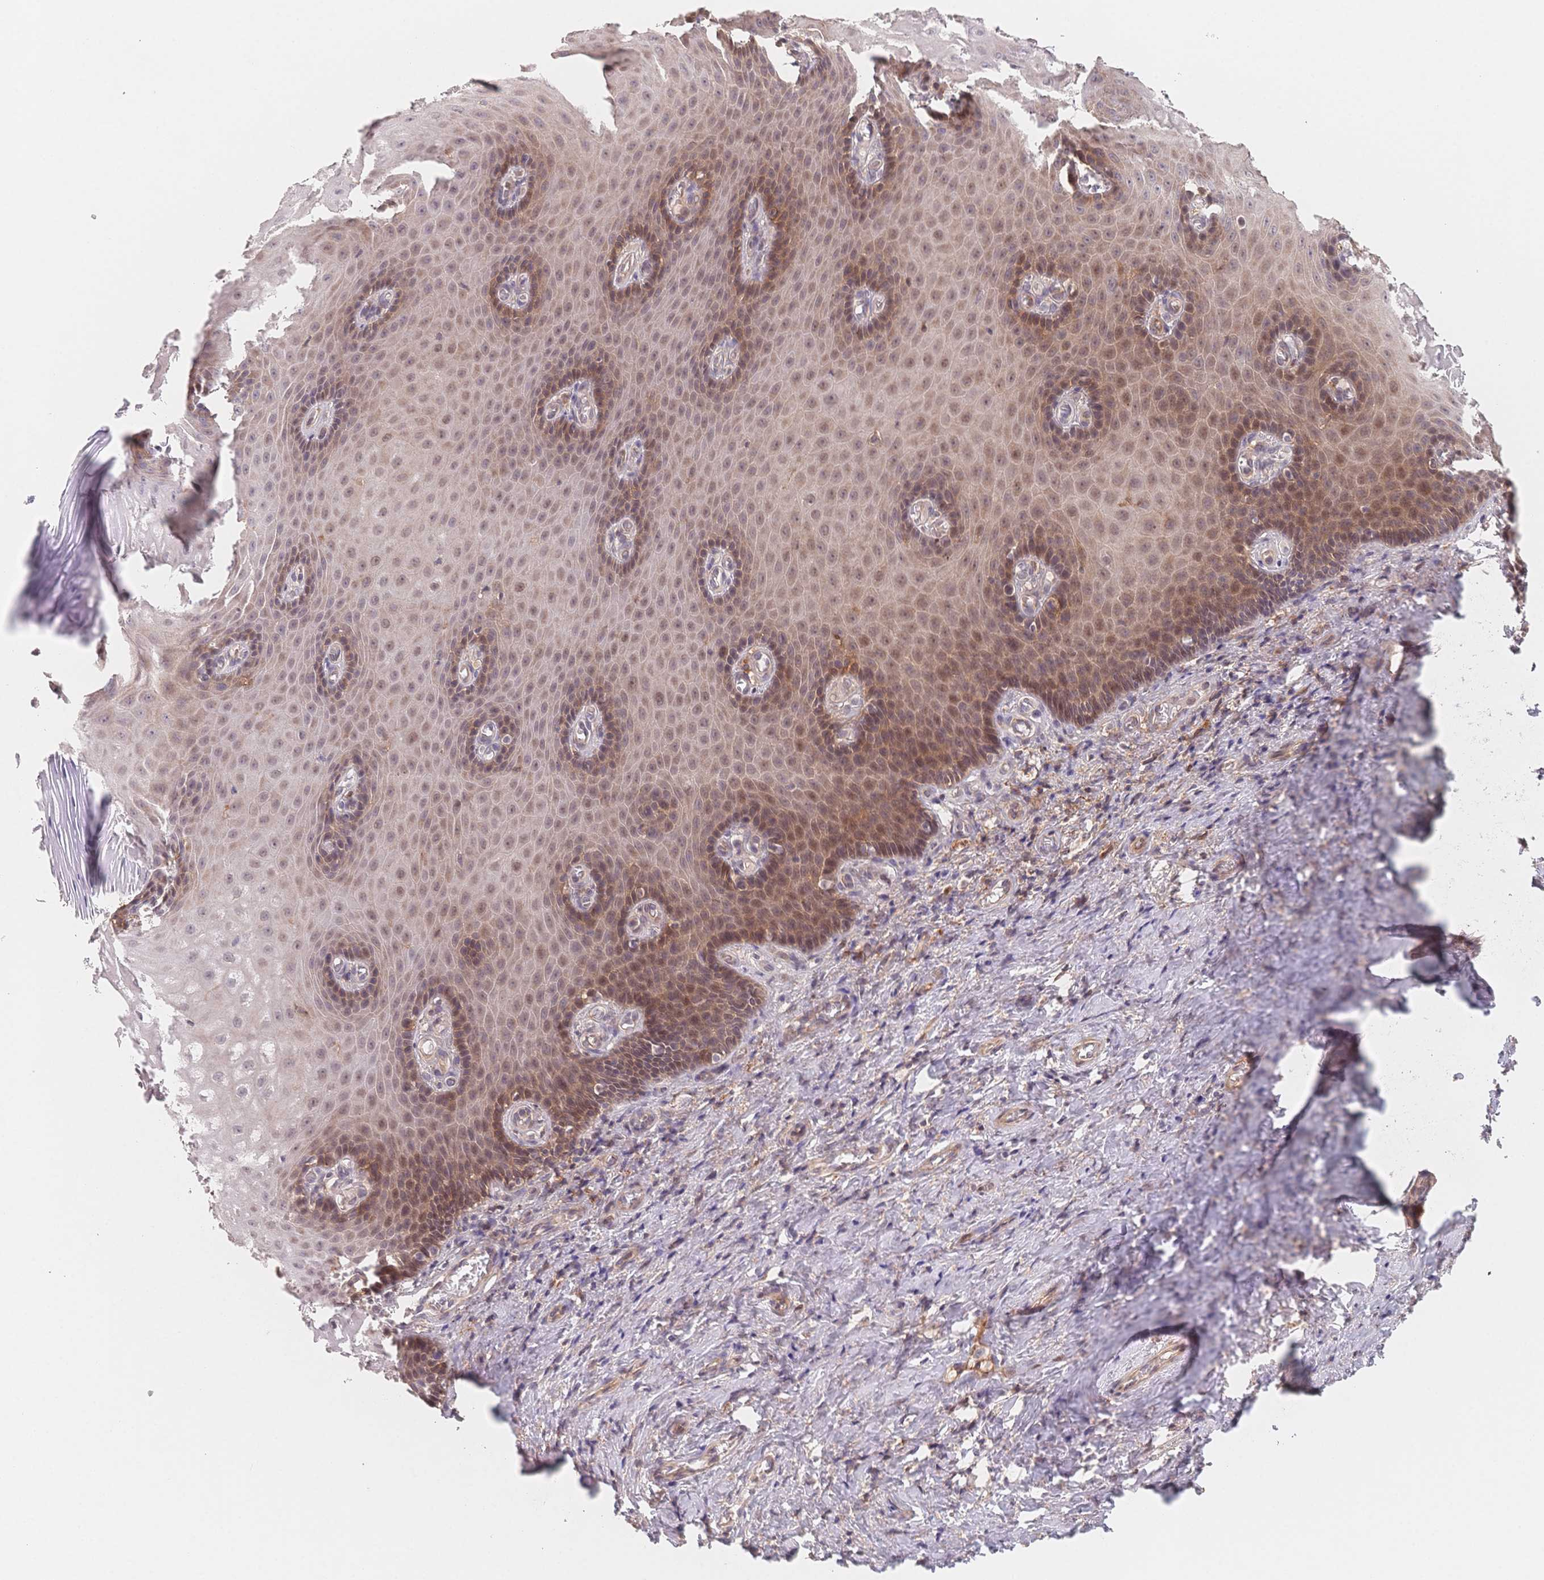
{"staining": {"intensity": "weak", "quantity": "25%-75%", "location": "cytoplasmic/membranous,nuclear"}, "tissue": "vagina", "cell_type": "Squamous epithelial cells", "image_type": "normal", "snomed": [{"axis": "morphology", "description": "Normal tissue, NOS"}, {"axis": "topography", "description": "Vagina"}], "caption": "This is a histology image of immunohistochemistry (IHC) staining of benign vagina, which shows weak positivity in the cytoplasmic/membranous,nuclear of squamous epithelial cells.", "gene": "C12orf75", "patient": {"sex": "female", "age": 83}}